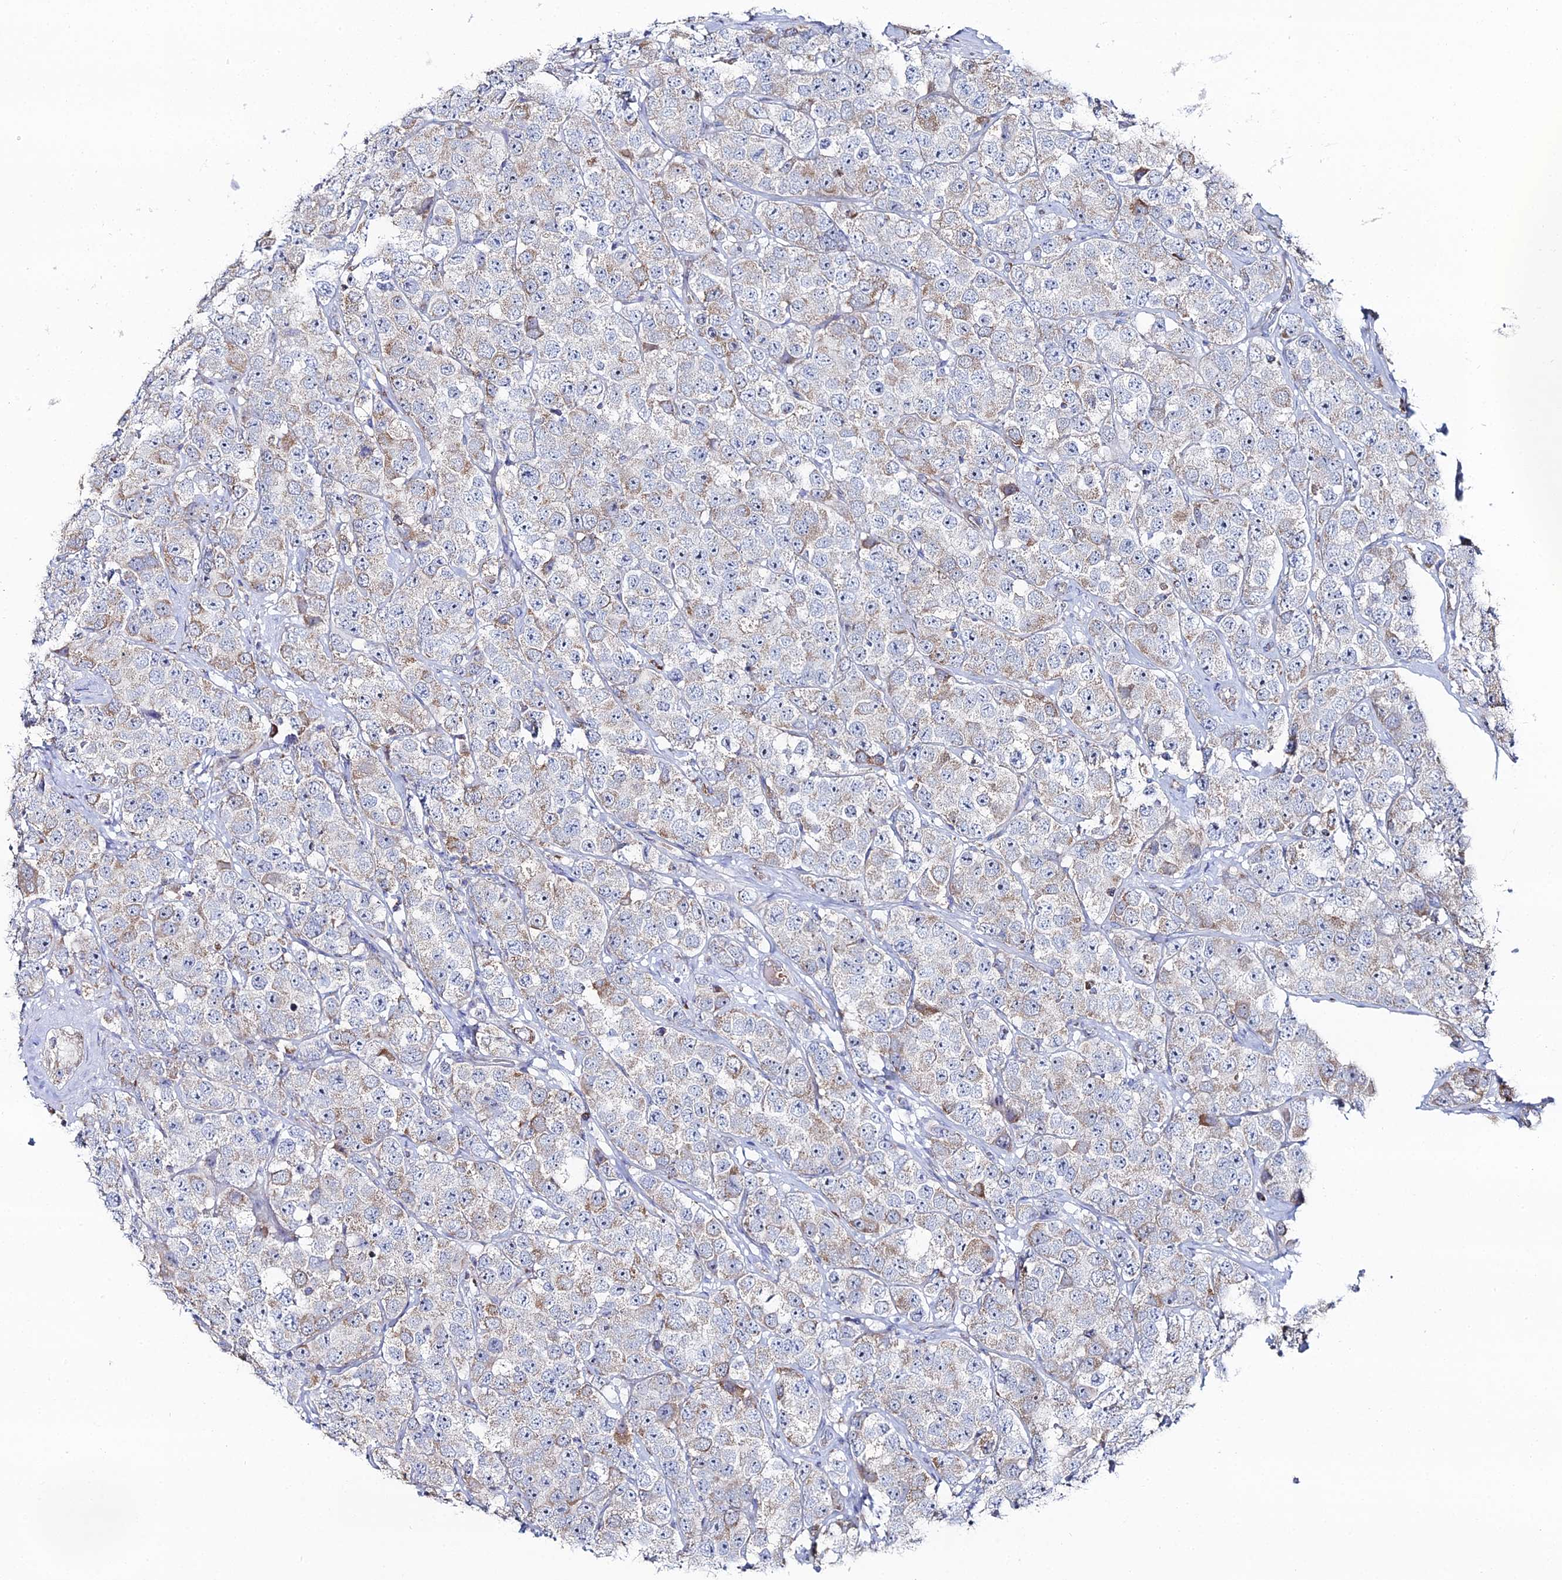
{"staining": {"intensity": "moderate", "quantity": "<25%", "location": "cytoplasmic/membranous"}, "tissue": "testis cancer", "cell_type": "Tumor cells", "image_type": "cancer", "snomed": [{"axis": "morphology", "description": "Seminoma, NOS"}, {"axis": "topography", "description": "Testis"}], "caption": "Immunohistochemical staining of testis cancer (seminoma) demonstrates moderate cytoplasmic/membranous protein expression in about <25% of tumor cells.", "gene": "MPC1", "patient": {"sex": "male", "age": 28}}